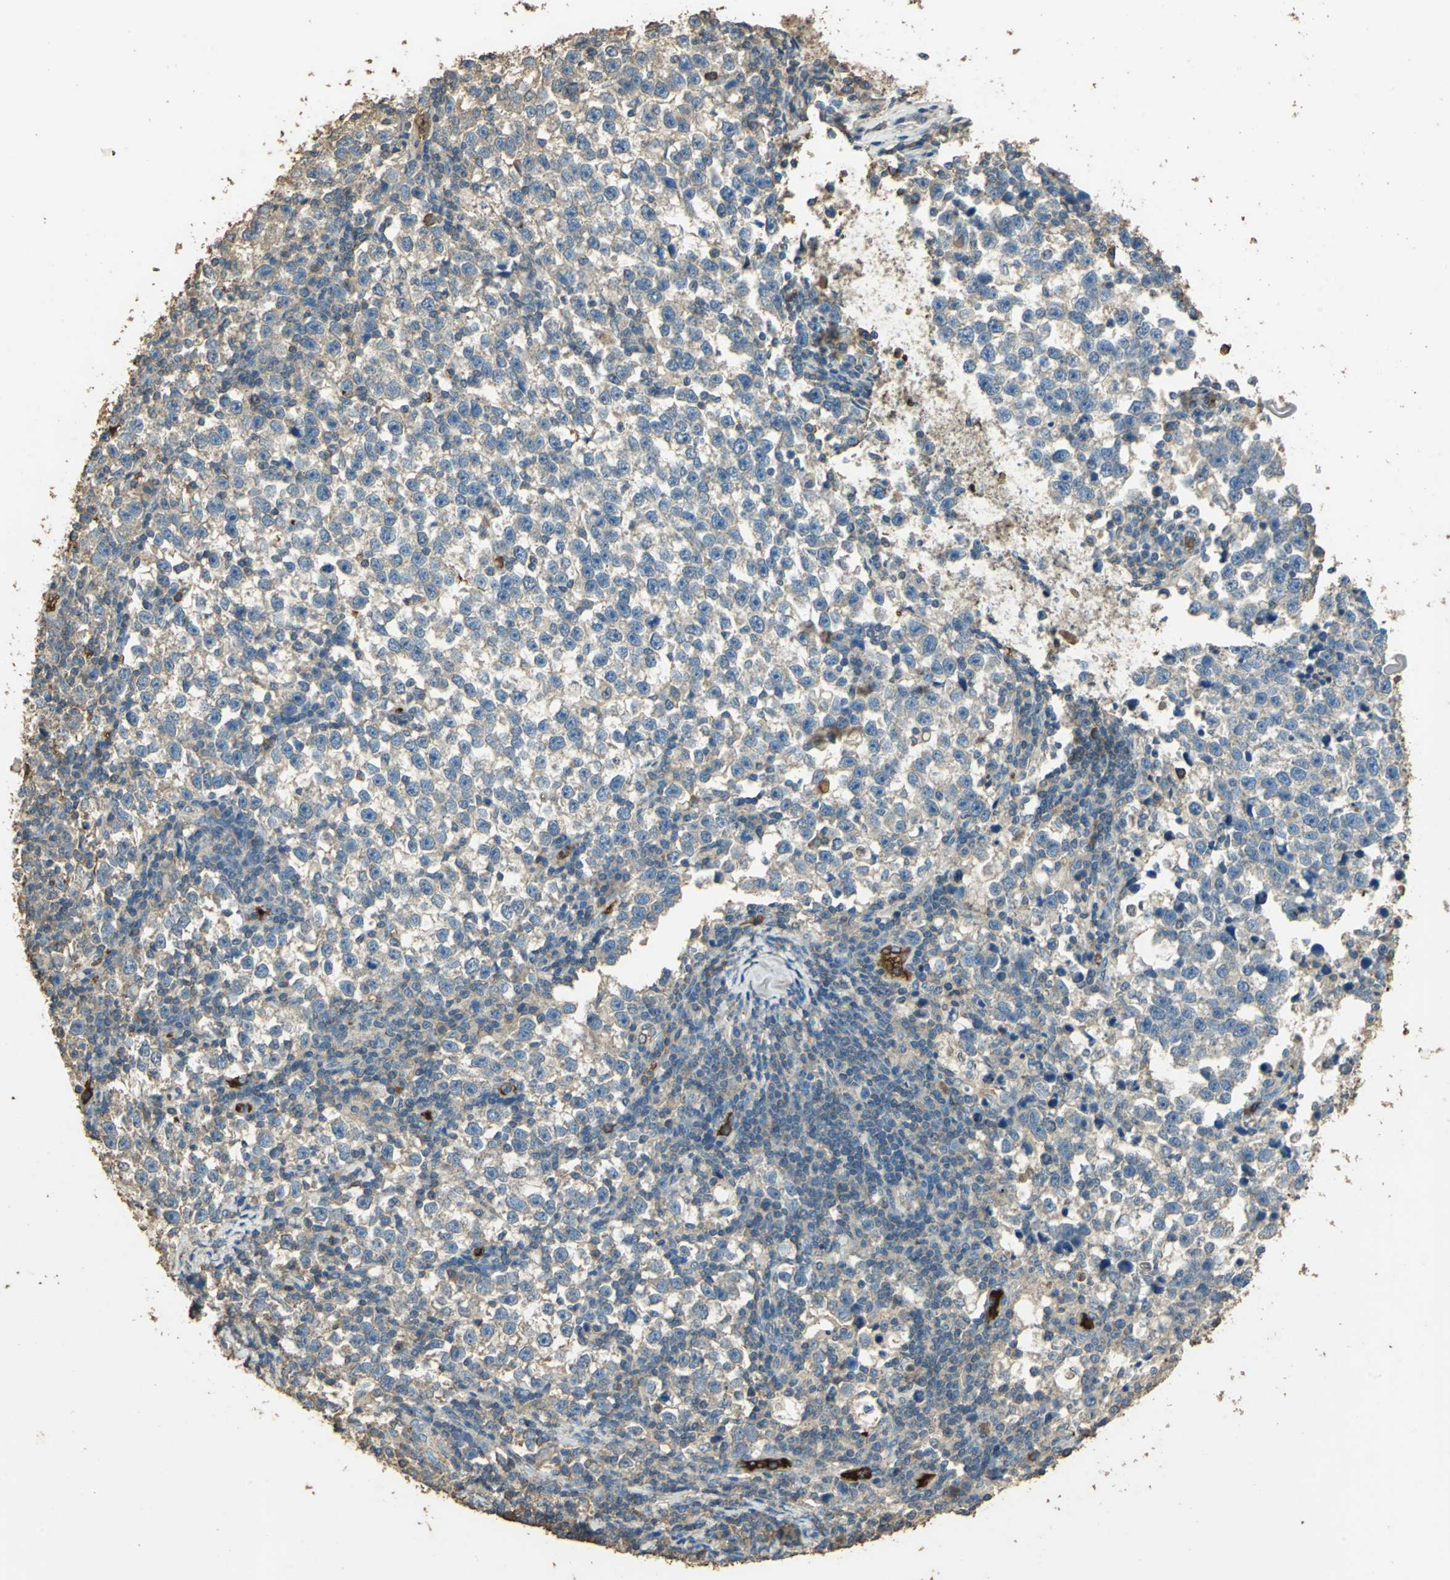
{"staining": {"intensity": "weak", "quantity": ">75%", "location": "cytoplasmic/membranous"}, "tissue": "testis cancer", "cell_type": "Tumor cells", "image_type": "cancer", "snomed": [{"axis": "morphology", "description": "Seminoma, NOS"}, {"axis": "topography", "description": "Testis"}], "caption": "Tumor cells show low levels of weak cytoplasmic/membranous expression in about >75% of cells in human testis seminoma. (DAB (3,3'-diaminobenzidine) IHC, brown staining for protein, blue staining for nuclei).", "gene": "TRAPPC2", "patient": {"sex": "male", "age": 43}}